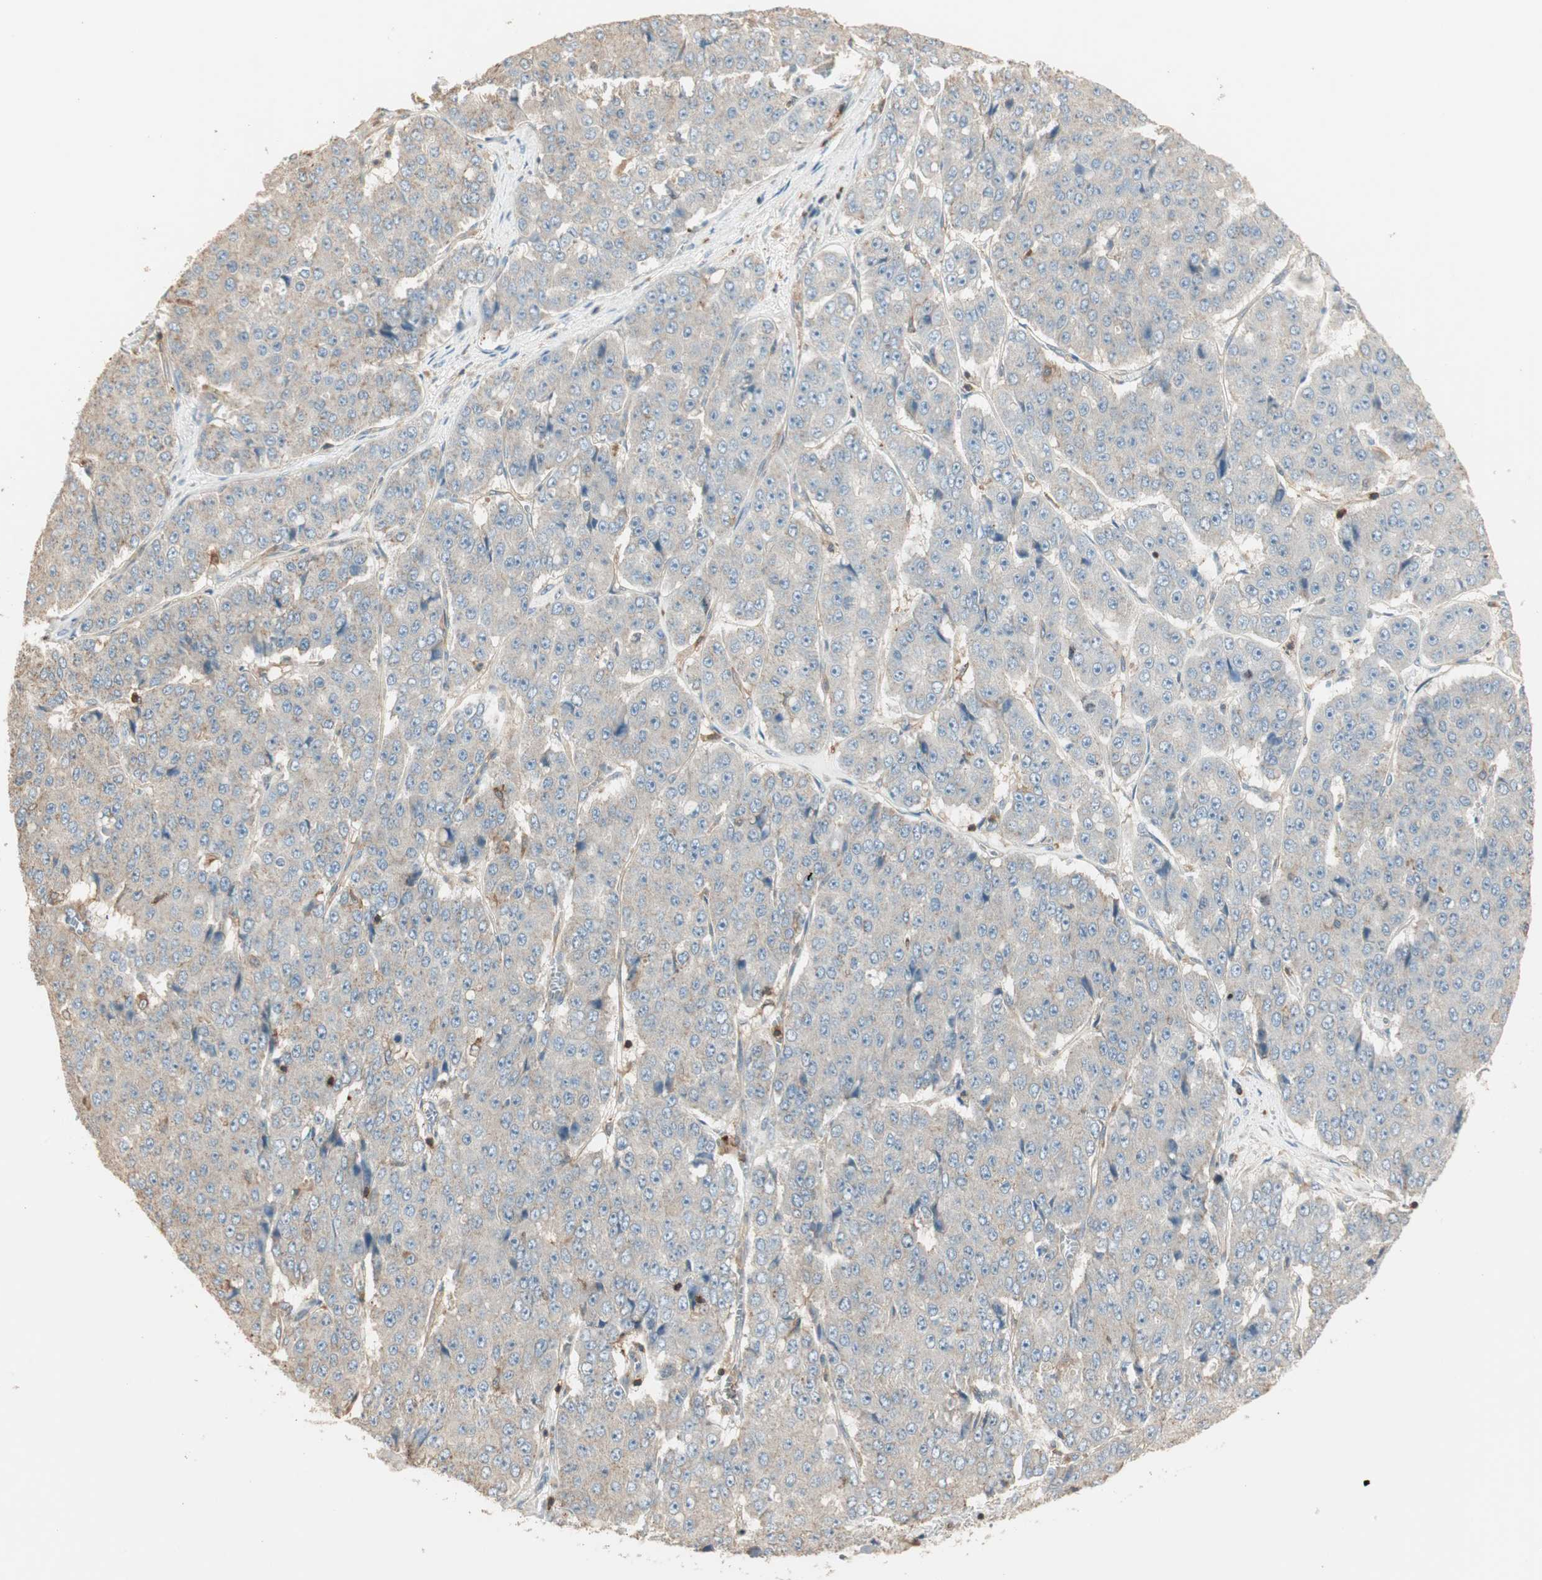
{"staining": {"intensity": "weak", "quantity": "25%-75%", "location": "cytoplasmic/membranous"}, "tissue": "pancreatic cancer", "cell_type": "Tumor cells", "image_type": "cancer", "snomed": [{"axis": "morphology", "description": "Adenocarcinoma, NOS"}, {"axis": "topography", "description": "Pancreas"}], "caption": "Brown immunohistochemical staining in pancreatic cancer shows weak cytoplasmic/membranous expression in about 25%-75% of tumor cells.", "gene": "CRLF3", "patient": {"sex": "male", "age": 50}}